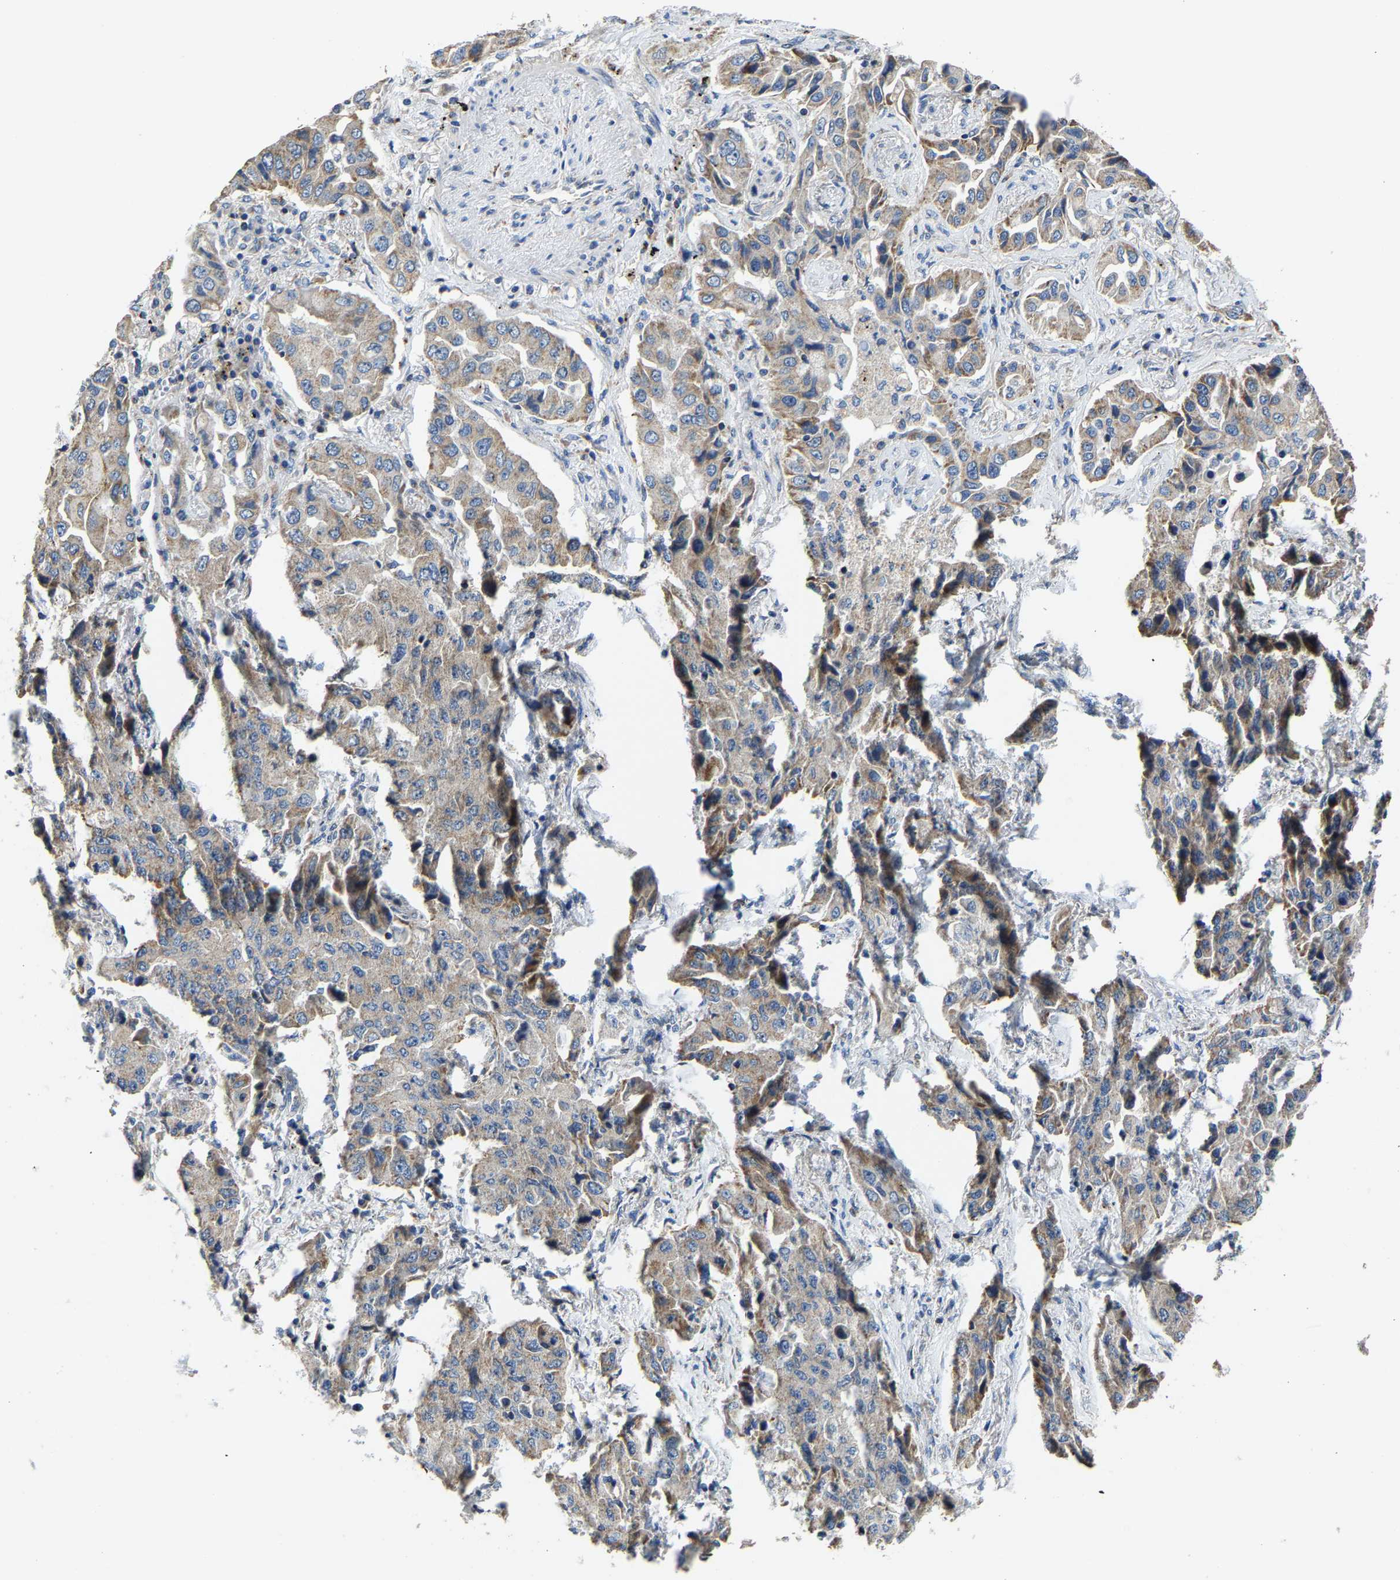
{"staining": {"intensity": "moderate", "quantity": ">75%", "location": "cytoplasmic/membranous"}, "tissue": "lung cancer", "cell_type": "Tumor cells", "image_type": "cancer", "snomed": [{"axis": "morphology", "description": "Adenocarcinoma, NOS"}, {"axis": "topography", "description": "Lung"}], "caption": "Lung cancer (adenocarcinoma) stained with immunohistochemistry (IHC) reveals moderate cytoplasmic/membranous positivity in about >75% of tumor cells.", "gene": "AGK", "patient": {"sex": "female", "age": 65}}